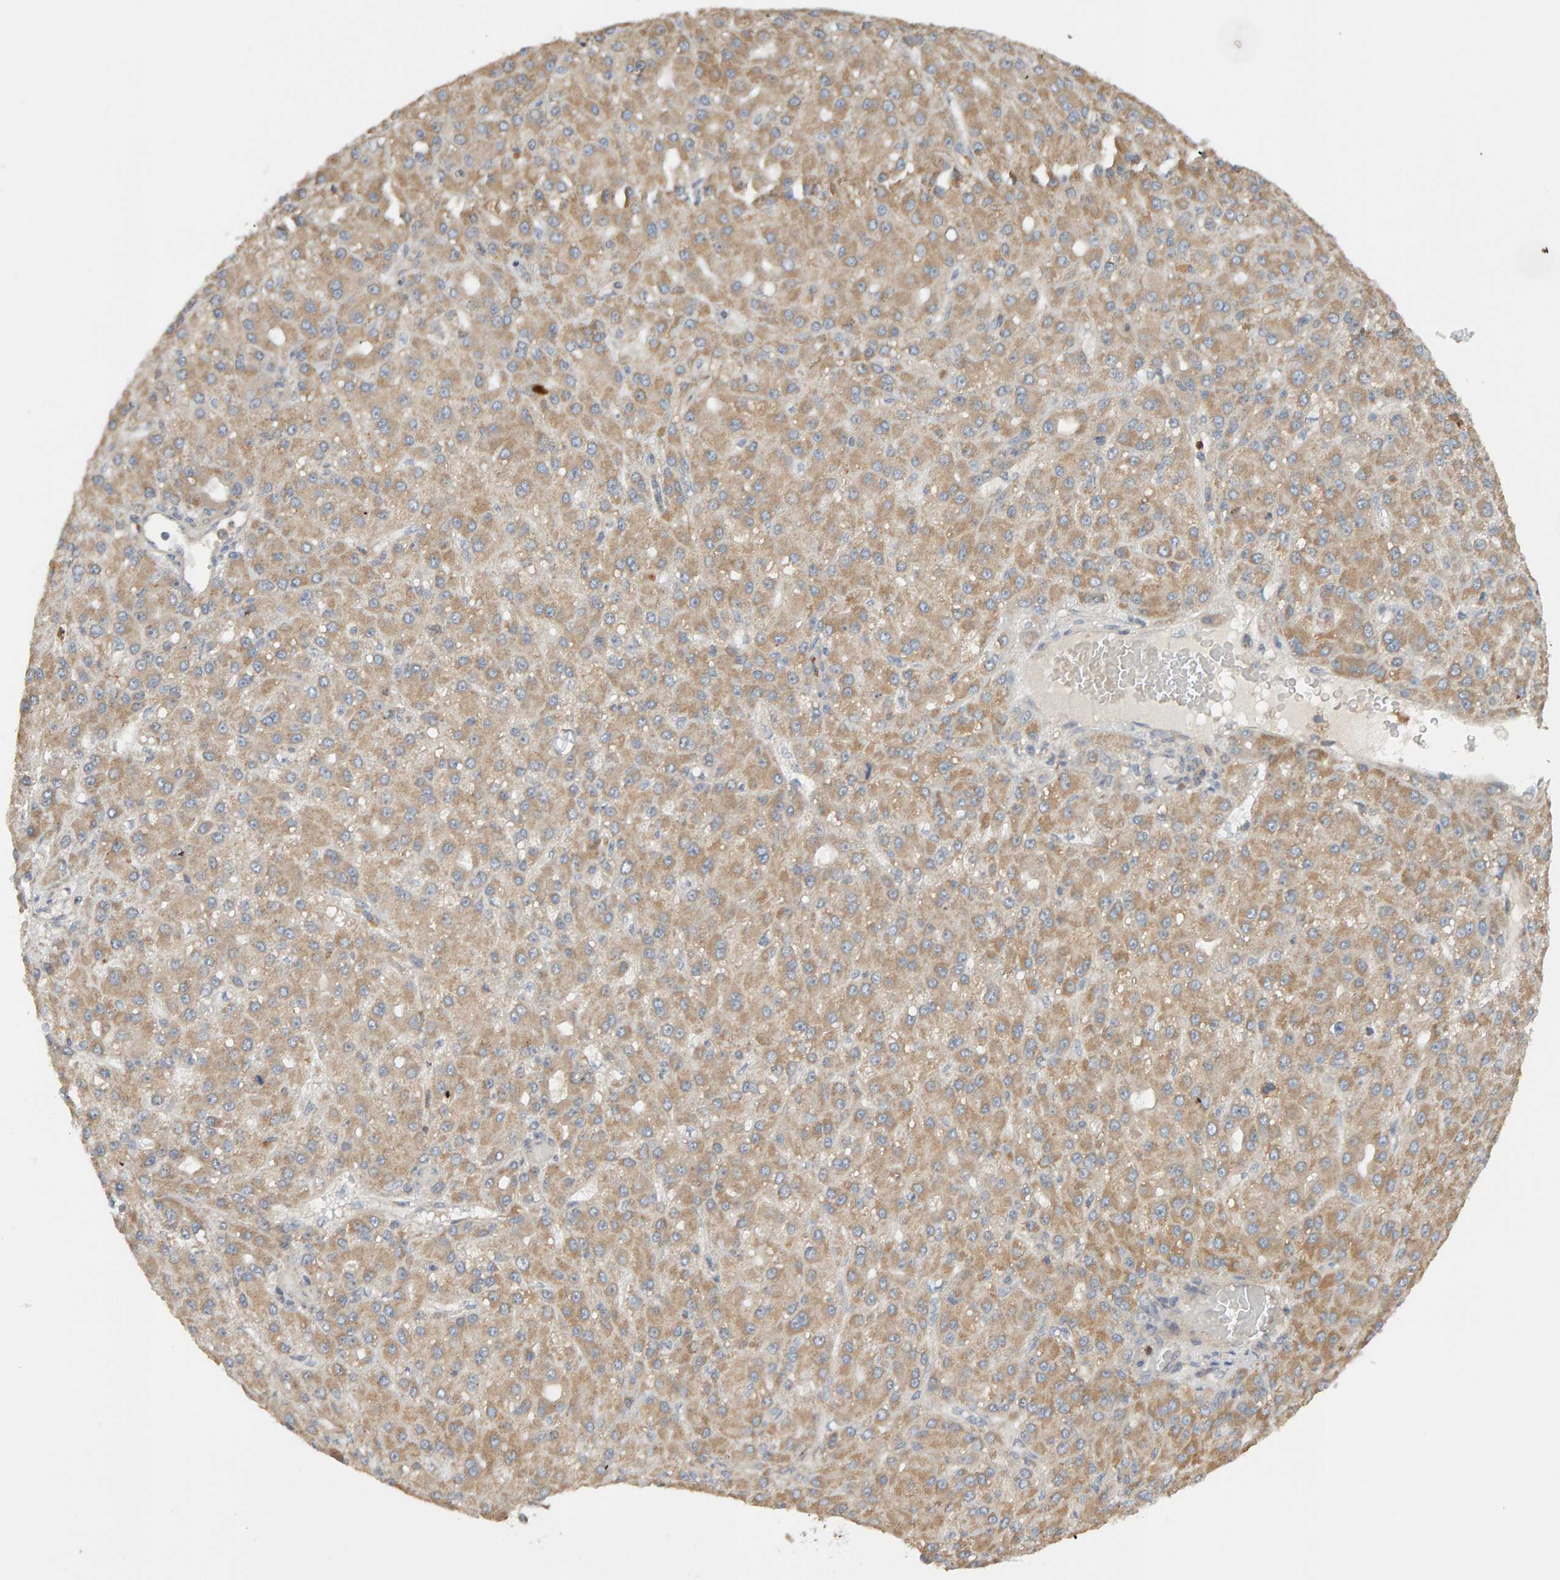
{"staining": {"intensity": "weak", "quantity": ">75%", "location": "cytoplasmic/membranous"}, "tissue": "liver cancer", "cell_type": "Tumor cells", "image_type": "cancer", "snomed": [{"axis": "morphology", "description": "Carcinoma, Hepatocellular, NOS"}, {"axis": "topography", "description": "Liver"}], "caption": "Protein expression analysis of human liver hepatocellular carcinoma reveals weak cytoplasmic/membranous staining in approximately >75% of tumor cells.", "gene": "DNAJC7", "patient": {"sex": "male", "age": 67}}